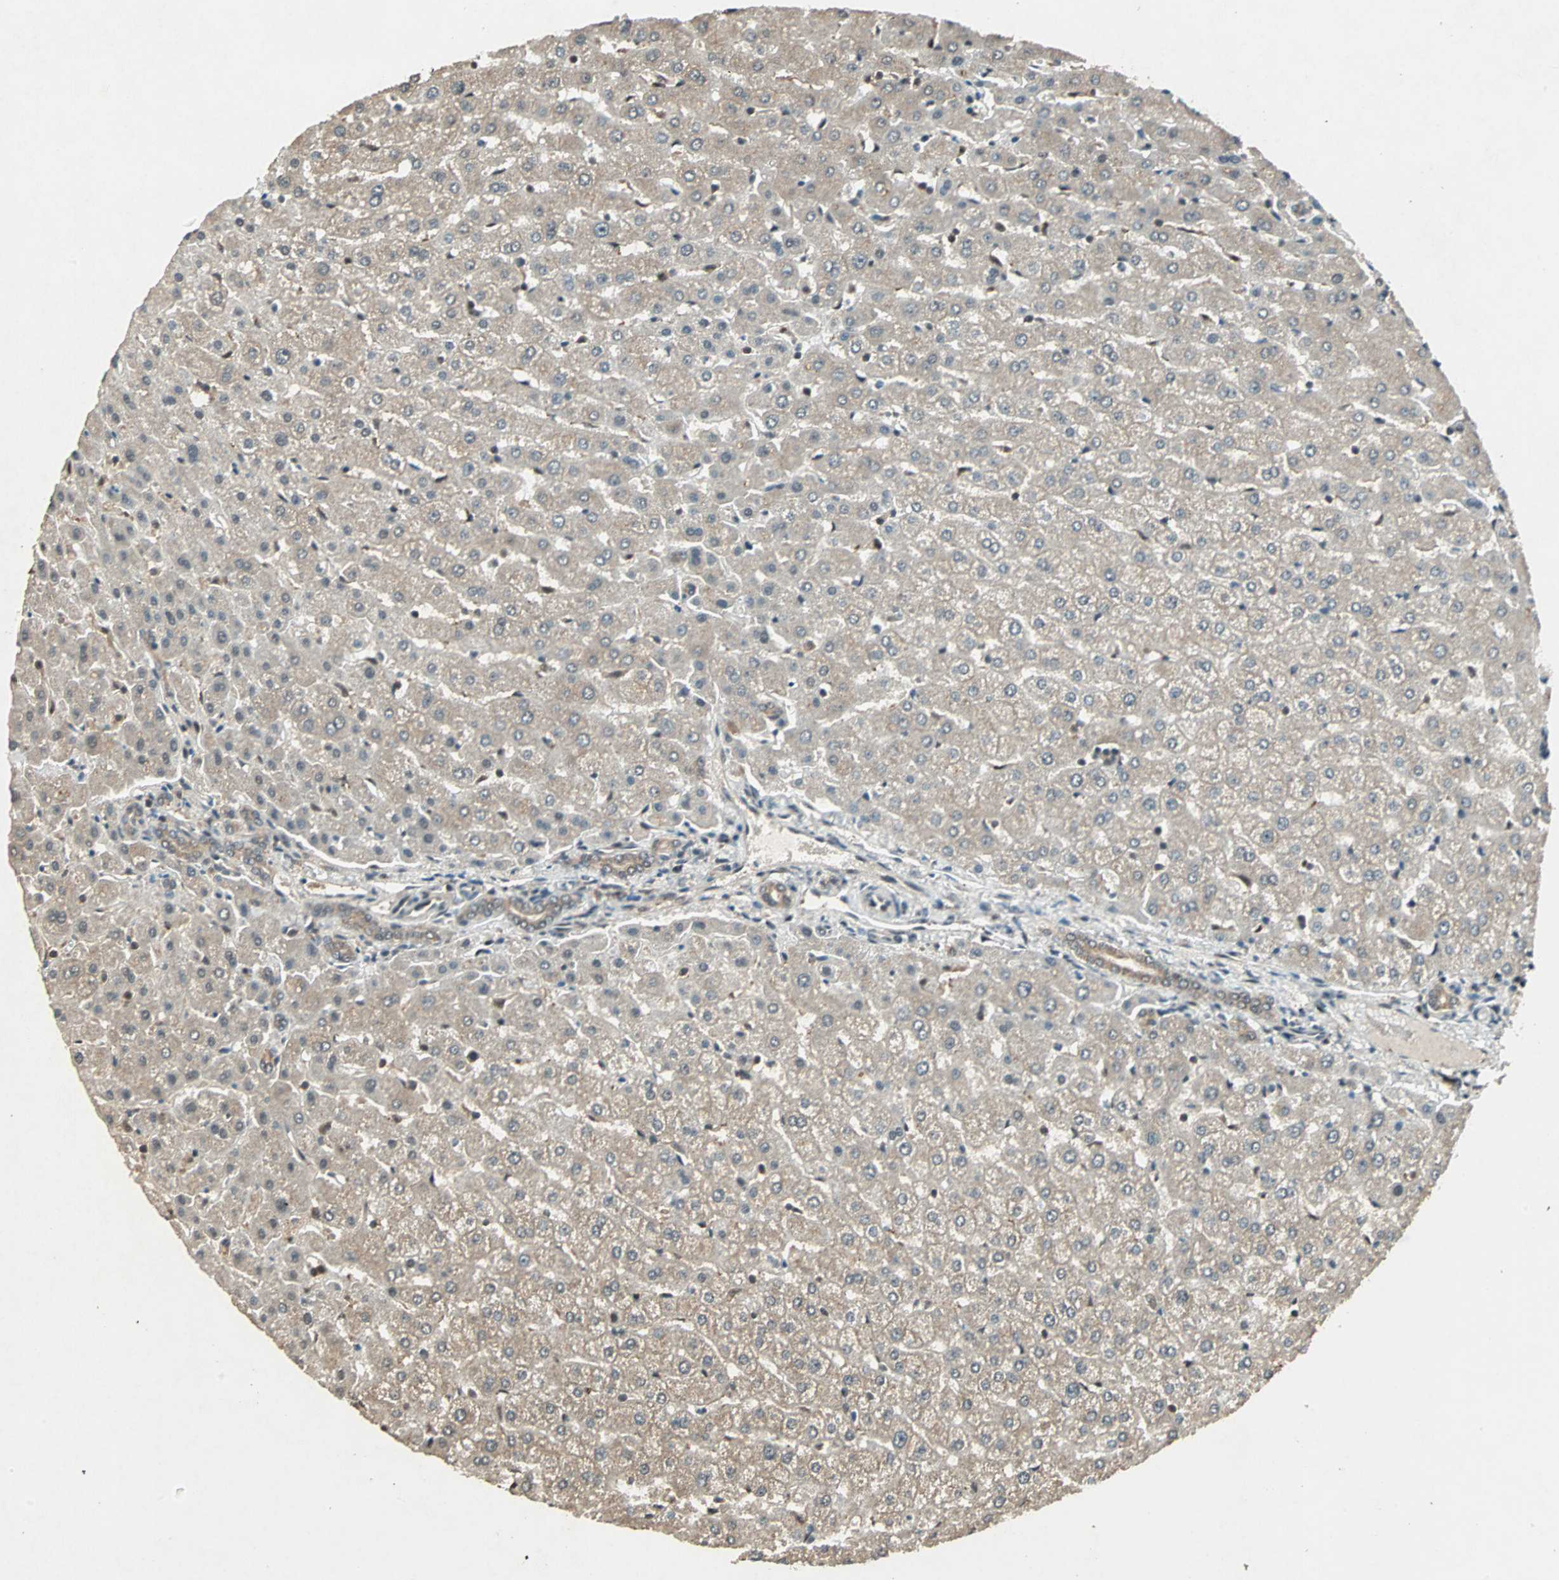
{"staining": {"intensity": "weak", "quantity": ">75%", "location": "cytoplasmic/membranous"}, "tissue": "liver", "cell_type": "Cholangiocytes", "image_type": "normal", "snomed": [{"axis": "morphology", "description": "Normal tissue, NOS"}, {"axis": "morphology", "description": "Fibrosis, NOS"}, {"axis": "topography", "description": "Liver"}], "caption": "A micrograph showing weak cytoplasmic/membranous staining in approximately >75% of cholangiocytes in normal liver, as visualized by brown immunohistochemical staining.", "gene": "ZNF701", "patient": {"sex": "female", "age": 29}}